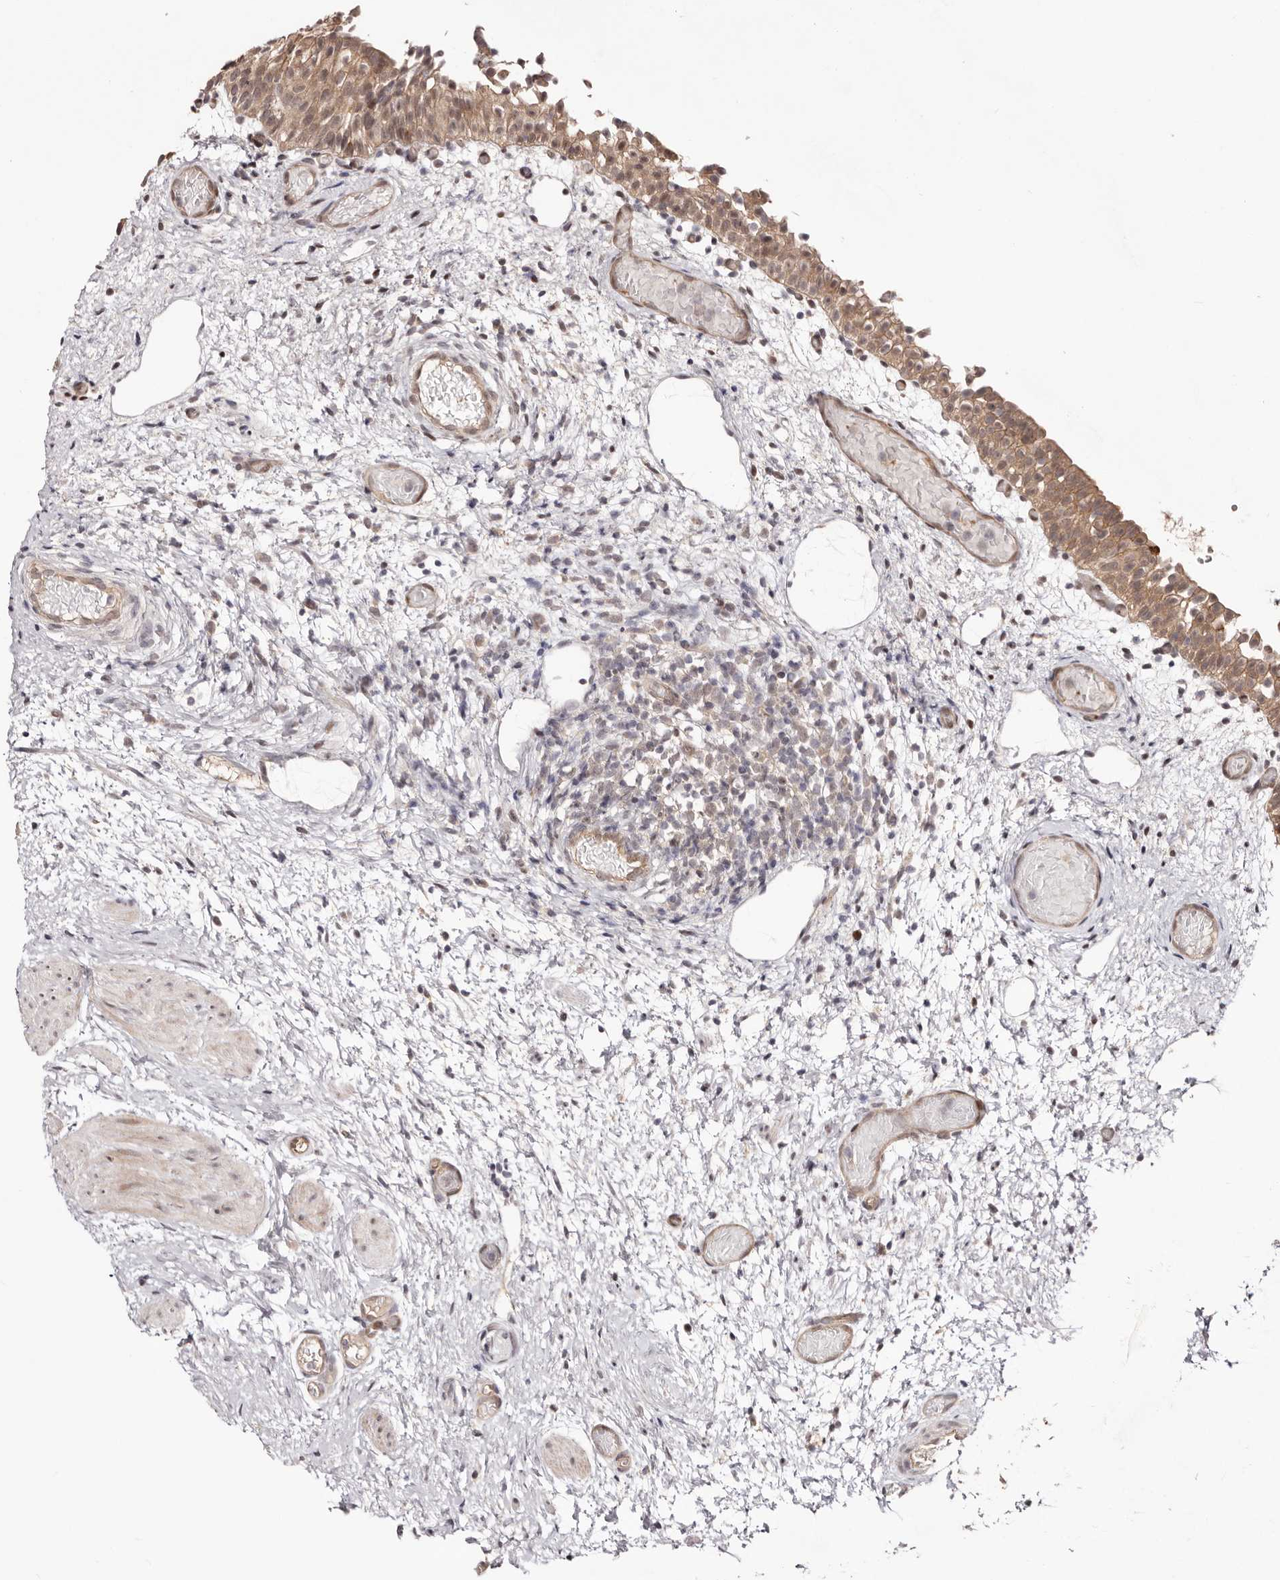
{"staining": {"intensity": "moderate", "quantity": ">75%", "location": "cytoplasmic/membranous,nuclear"}, "tissue": "urinary bladder", "cell_type": "Urothelial cells", "image_type": "normal", "snomed": [{"axis": "morphology", "description": "Normal tissue, NOS"}, {"axis": "topography", "description": "Urinary bladder"}], "caption": "The histopathology image exhibits staining of unremarkable urinary bladder, revealing moderate cytoplasmic/membranous,nuclear protein staining (brown color) within urothelial cells. The protein of interest is stained brown, and the nuclei are stained in blue (DAB (3,3'-diaminobenzidine) IHC with brightfield microscopy, high magnification).", "gene": "EGR3", "patient": {"sex": "male", "age": 1}}